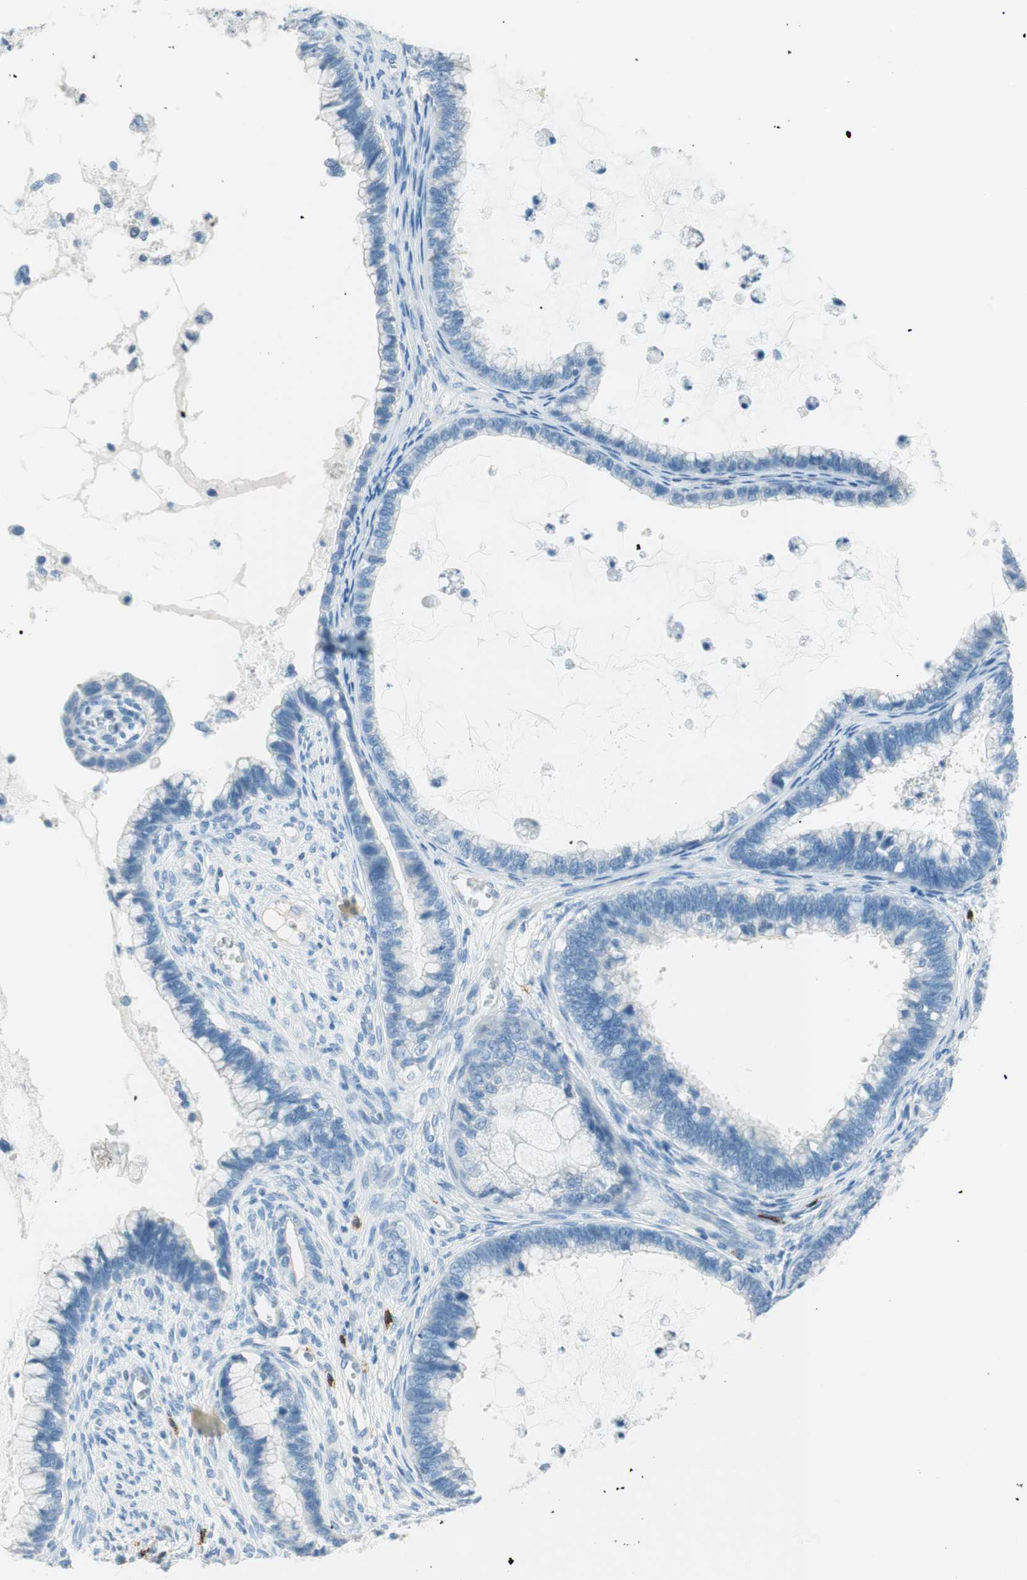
{"staining": {"intensity": "negative", "quantity": "none", "location": "none"}, "tissue": "cervical cancer", "cell_type": "Tumor cells", "image_type": "cancer", "snomed": [{"axis": "morphology", "description": "Adenocarcinoma, NOS"}, {"axis": "topography", "description": "Cervix"}], "caption": "An image of human cervical cancer is negative for staining in tumor cells.", "gene": "TNFRSF13C", "patient": {"sex": "female", "age": 44}}